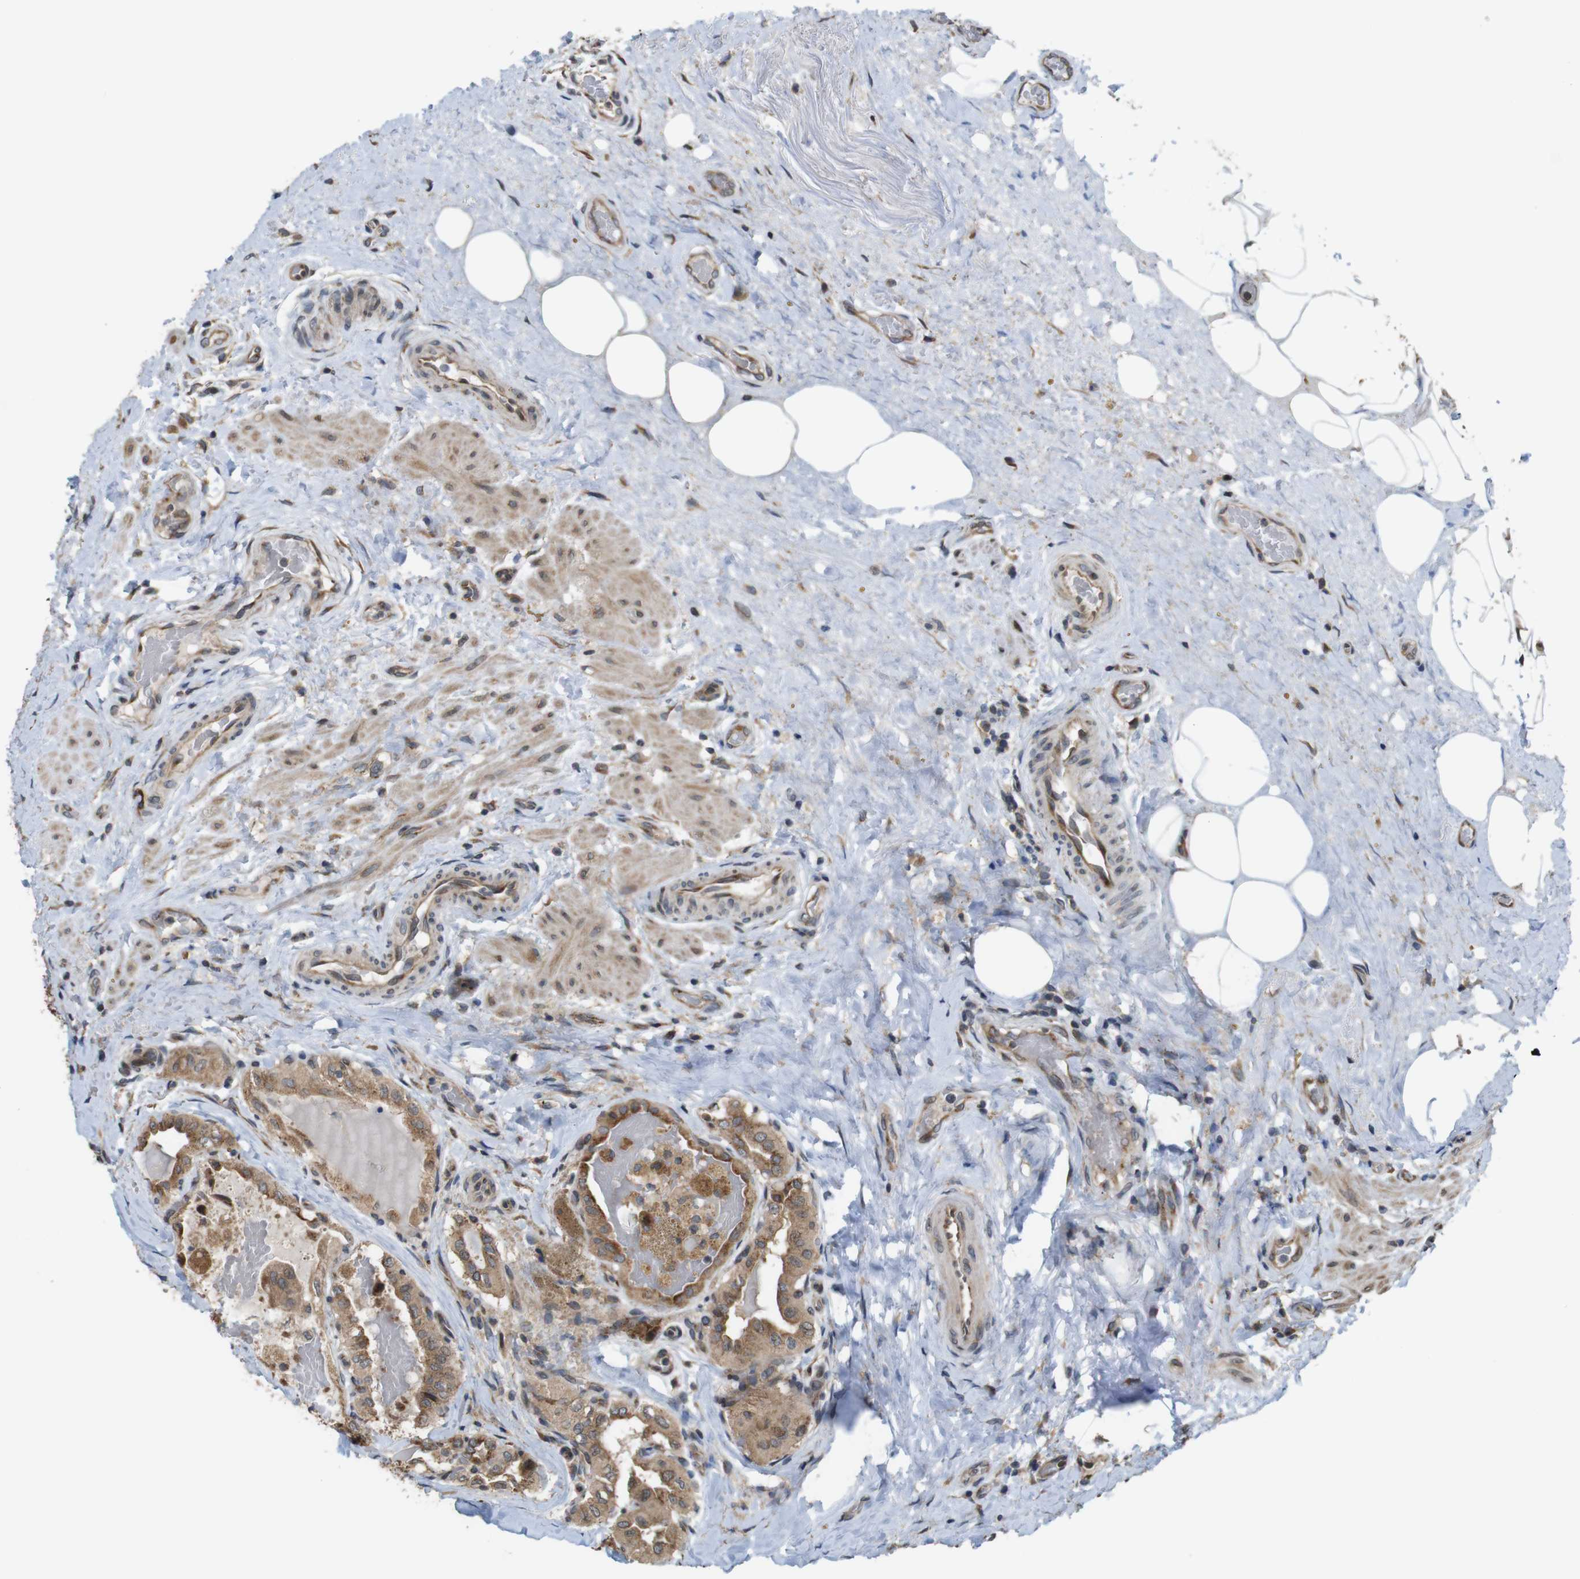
{"staining": {"intensity": "moderate", "quantity": ">75%", "location": "cytoplasmic/membranous"}, "tissue": "thyroid cancer", "cell_type": "Tumor cells", "image_type": "cancer", "snomed": [{"axis": "morphology", "description": "Papillary adenocarcinoma, NOS"}, {"axis": "topography", "description": "Thyroid gland"}], "caption": "Immunohistochemical staining of thyroid cancer (papillary adenocarcinoma) shows medium levels of moderate cytoplasmic/membranous protein staining in approximately >75% of tumor cells.", "gene": "EFCAB14", "patient": {"sex": "male", "age": 77}}